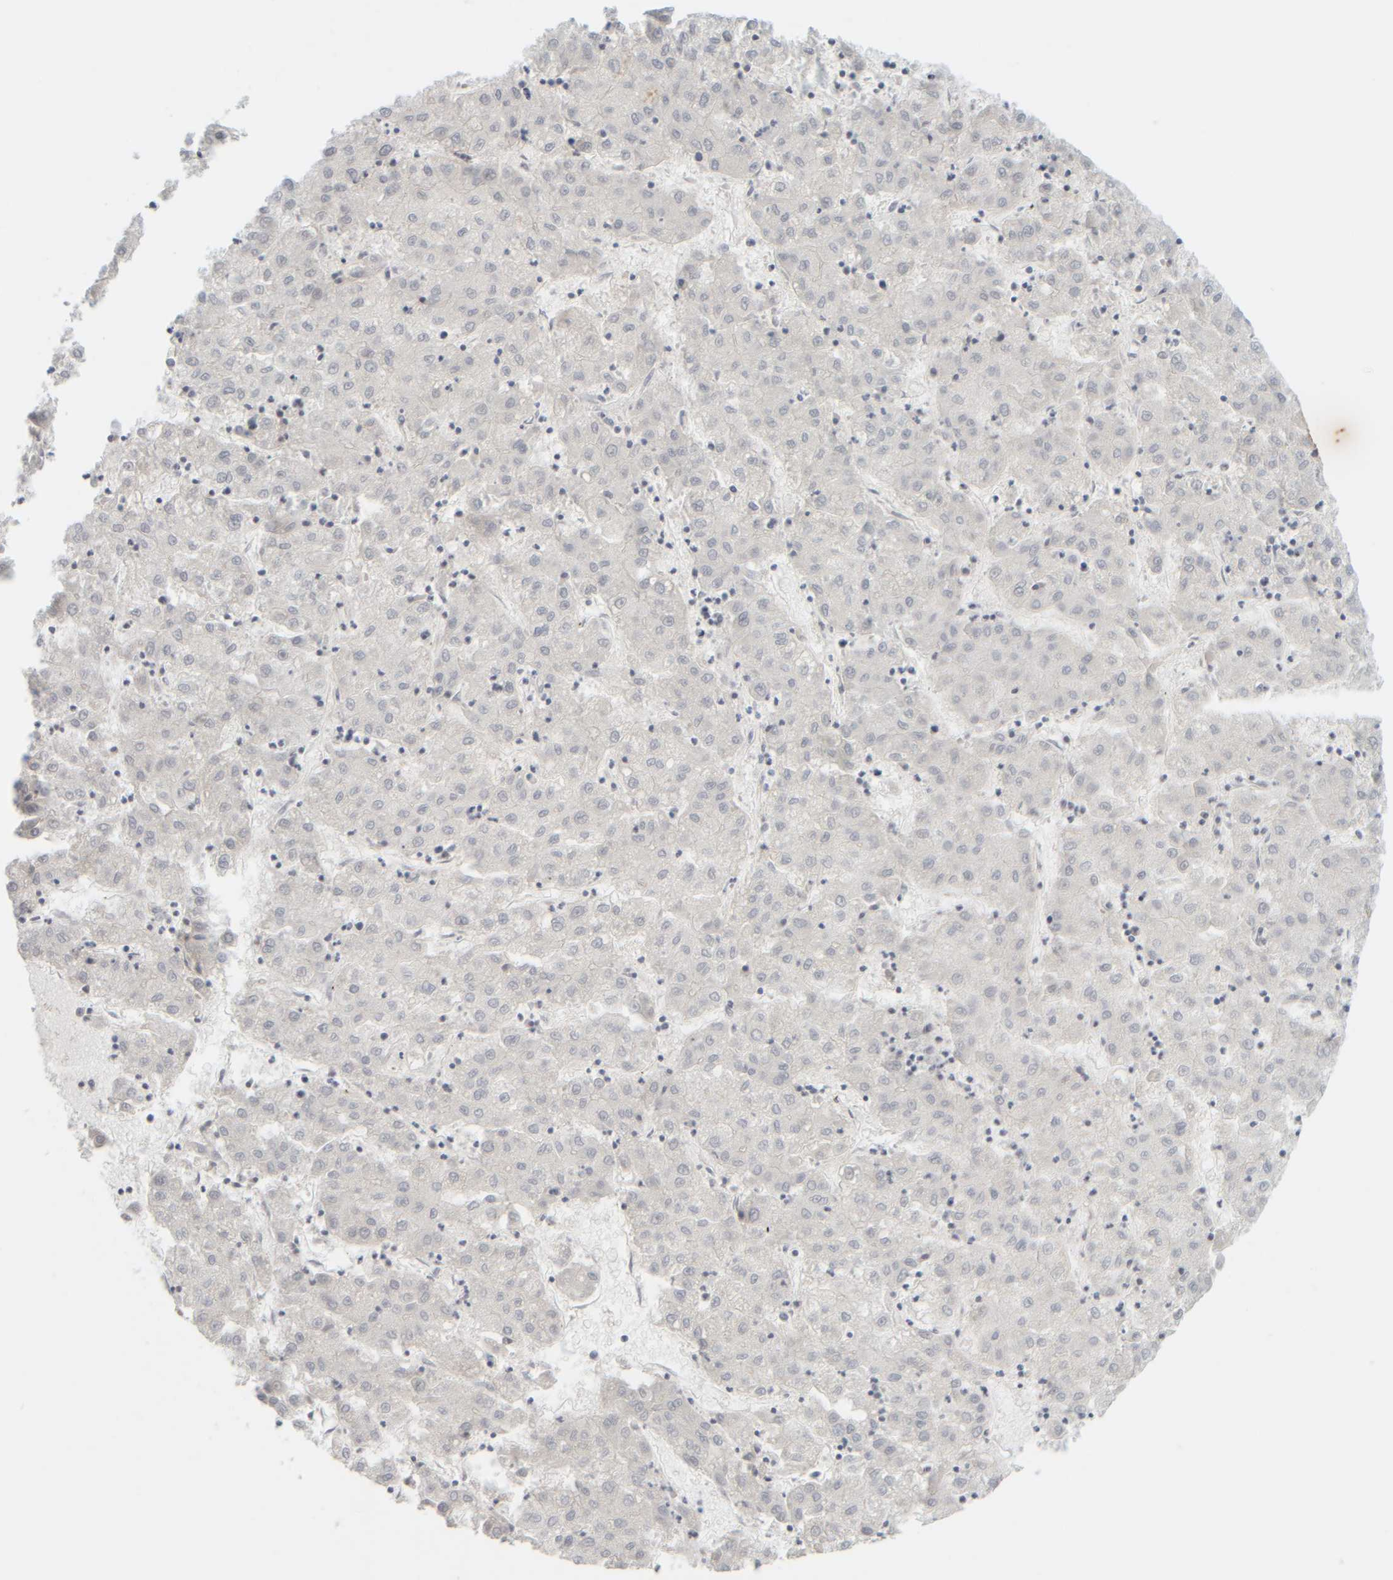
{"staining": {"intensity": "negative", "quantity": "none", "location": "none"}, "tissue": "liver cancer", "cell_type": "Tumor cells", "image_type": "cancer", "snomed": [{"axis": "morphology", "description": "Carcinoma, Hepatocellular, NOS"}, {"axis": "topography", "description": "Liver"}], "caption": "Tumor cells show no significant protein expression in liver hepatocellular carcinoma.", "gene": "PTGES3L-AARSD1", "patient": {"sex": "male", "age": 72}}